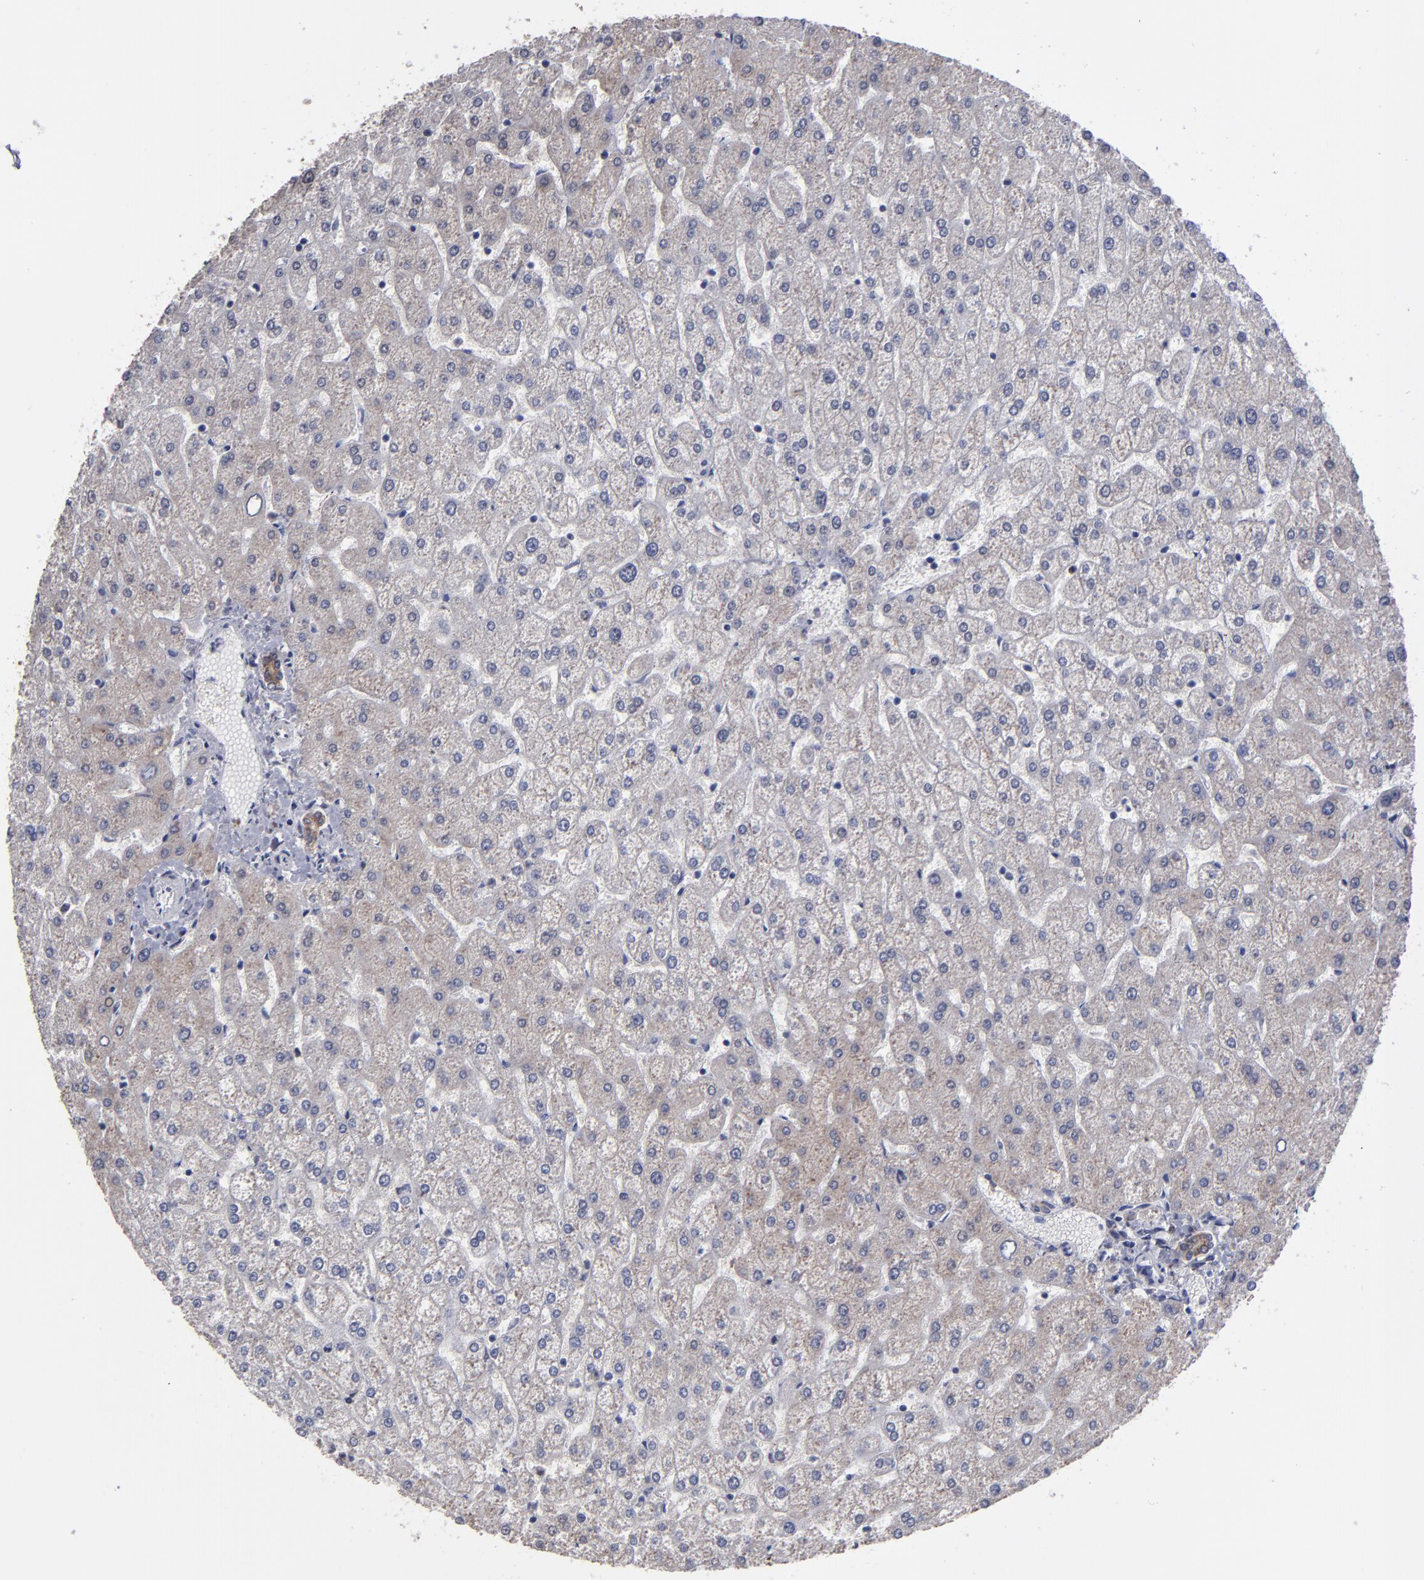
{"staining": {"intensity": "weak", "quantity": ">75%", "location": "cytoplasmic/membranous"}, "tissue": "liver", "cell_type": "Cholangiocytes", "image_type": "normal", "snomed": [{"axis": "morphology", "description": "Normal tissue, NOS"}, {"axis": "topography", "description": "Liver"}], "caption": "High-power microscopy captured an immunohistochemistry micrograph of benign liver, revealing weak cytoplasmic/membranous expression in approximately >75% of cholangiocytes.", "gene": "SND1", "patient": {"sex": "female", "age": 32}}